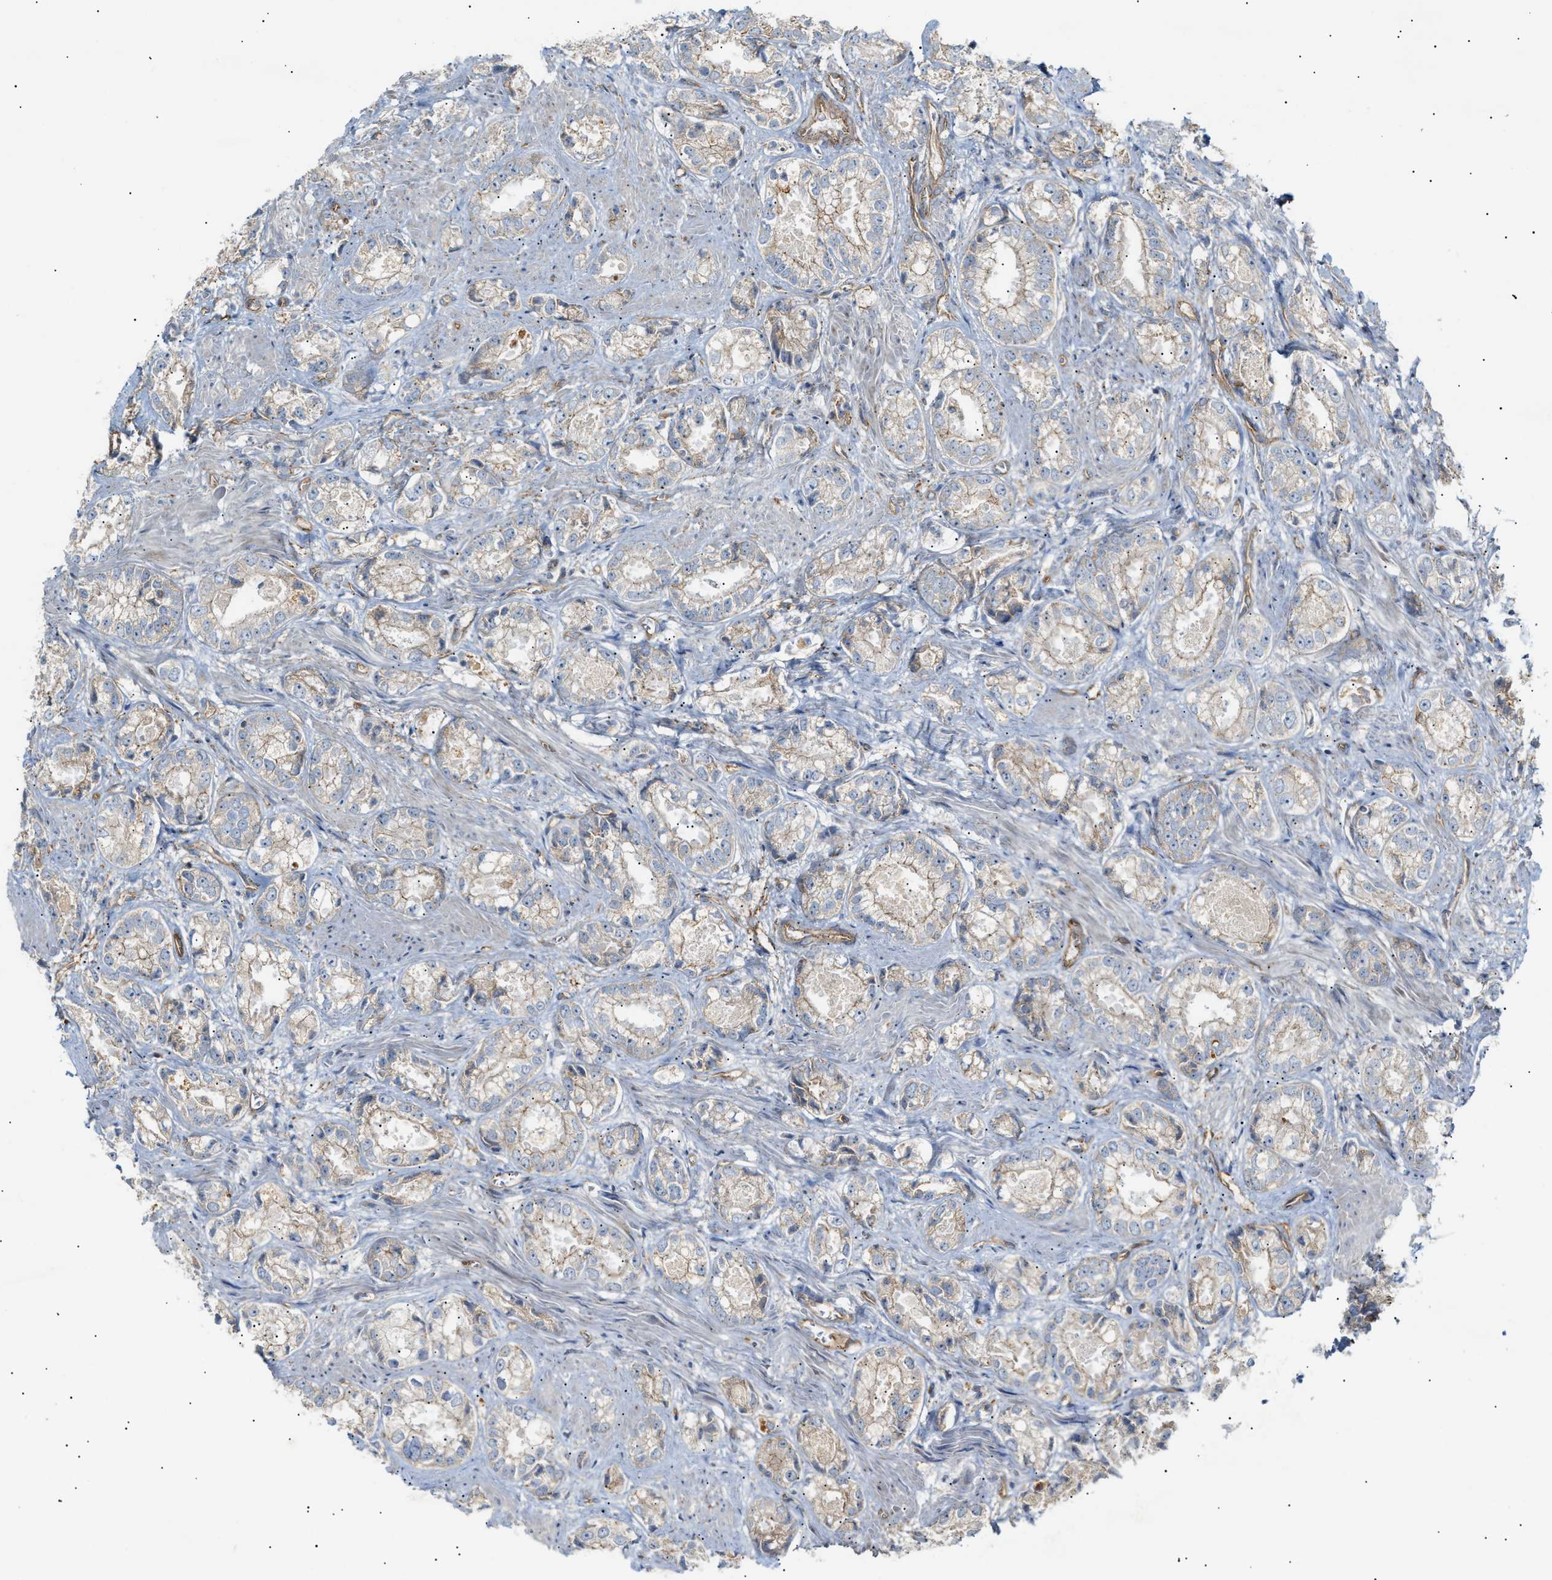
{"staining": {"intensity": "weak", "quantity": "<25%", "location": "cytoplasmic/membranous"}, "tissue": "prostate cancer", "cell_type": "Tumor cells", "image_type": "cancer", "snomed": [{"axis": "morphology", "description": "Adenocarcinoma, High grade"}, {"axis": "topography", "description": "Prostate"}], "caption": "Adenocarcinoma (high-grade) (prostate) stained for a protein using immunohistochemistry exhibits no expression tumor cells.", "gene": "ZFHX2", "patient": {"sex": "male", "age": 61}}